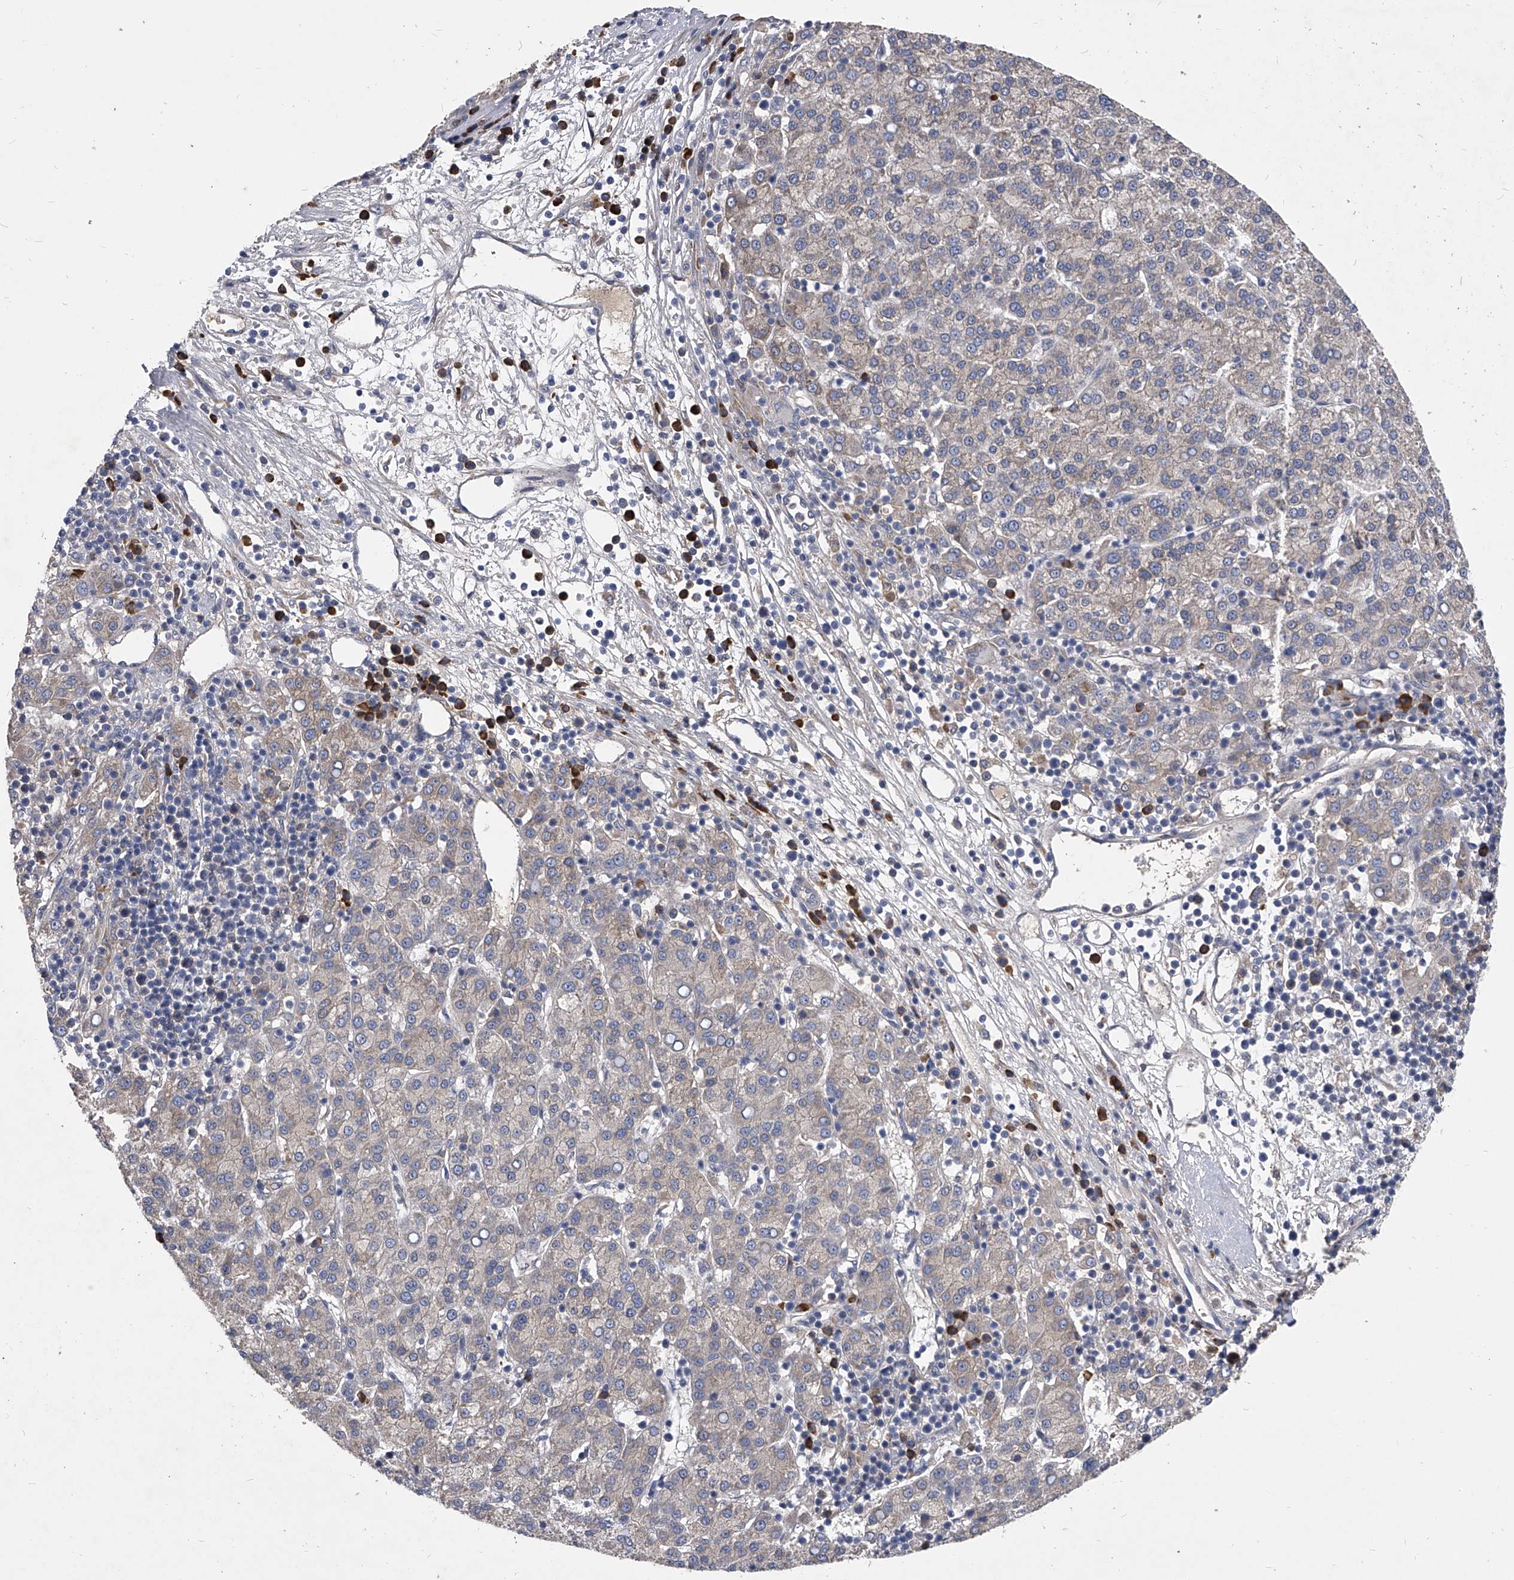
{"staining": {"intensity": "negative", "quantity": "none", "location": "none"}, "tissue": "liver cancer", "cell_type": "Tumor cells", "image_type": "cancer", "snomed": [{"axis": "morphology", "description": "Carcinoma, Hepatocellular, NOS"}, {"axis": "topography", "description": "Liver"}], "caption": "Tumor cells show no significant staining in liver cancer (hepatocellular carcinoma).", "gene": "CCR4", "patient": {"sex": "female", "age": 58}}